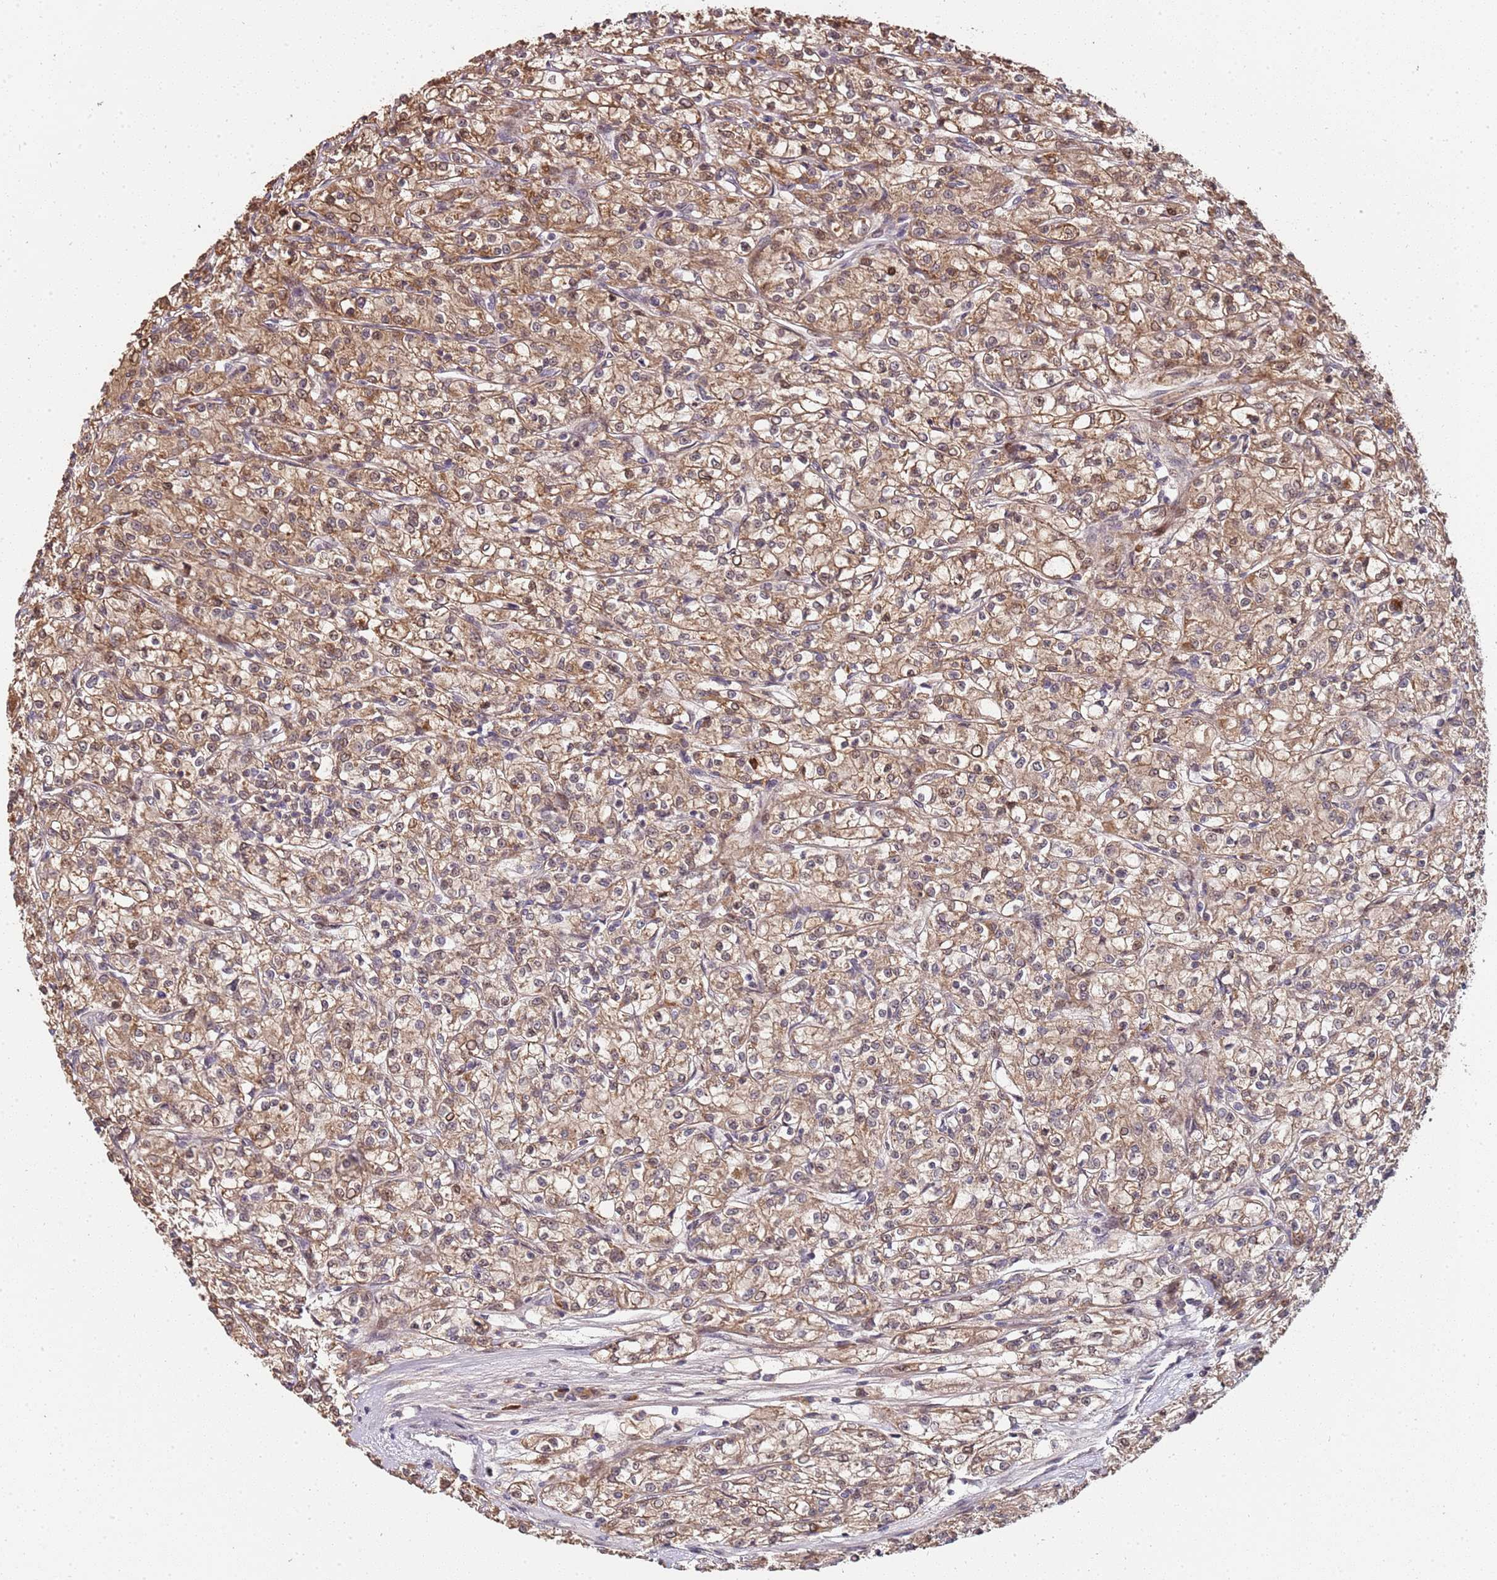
{"staining": {"intensity": "moderate", "quantity": ">75%", "location": "cytoplasmic/membranous"}, "tissue": "renal cancer", "cell_type": "Tumor cells", "image_type": "cancer", "snomed": [{"axis": "morphology", "description": "Adenocarcinoma, NOS"}, {"axis": "topography", "description": "Kidney"}], "caption": "Protein expression analysis of adenocarcinoma (renal) demonstrates moderate cytoplasmic/membranous positivity in approximately >75% of tumor cells.", "gene": "EDC3", "patient": {"sex": "female", "age": 59}}